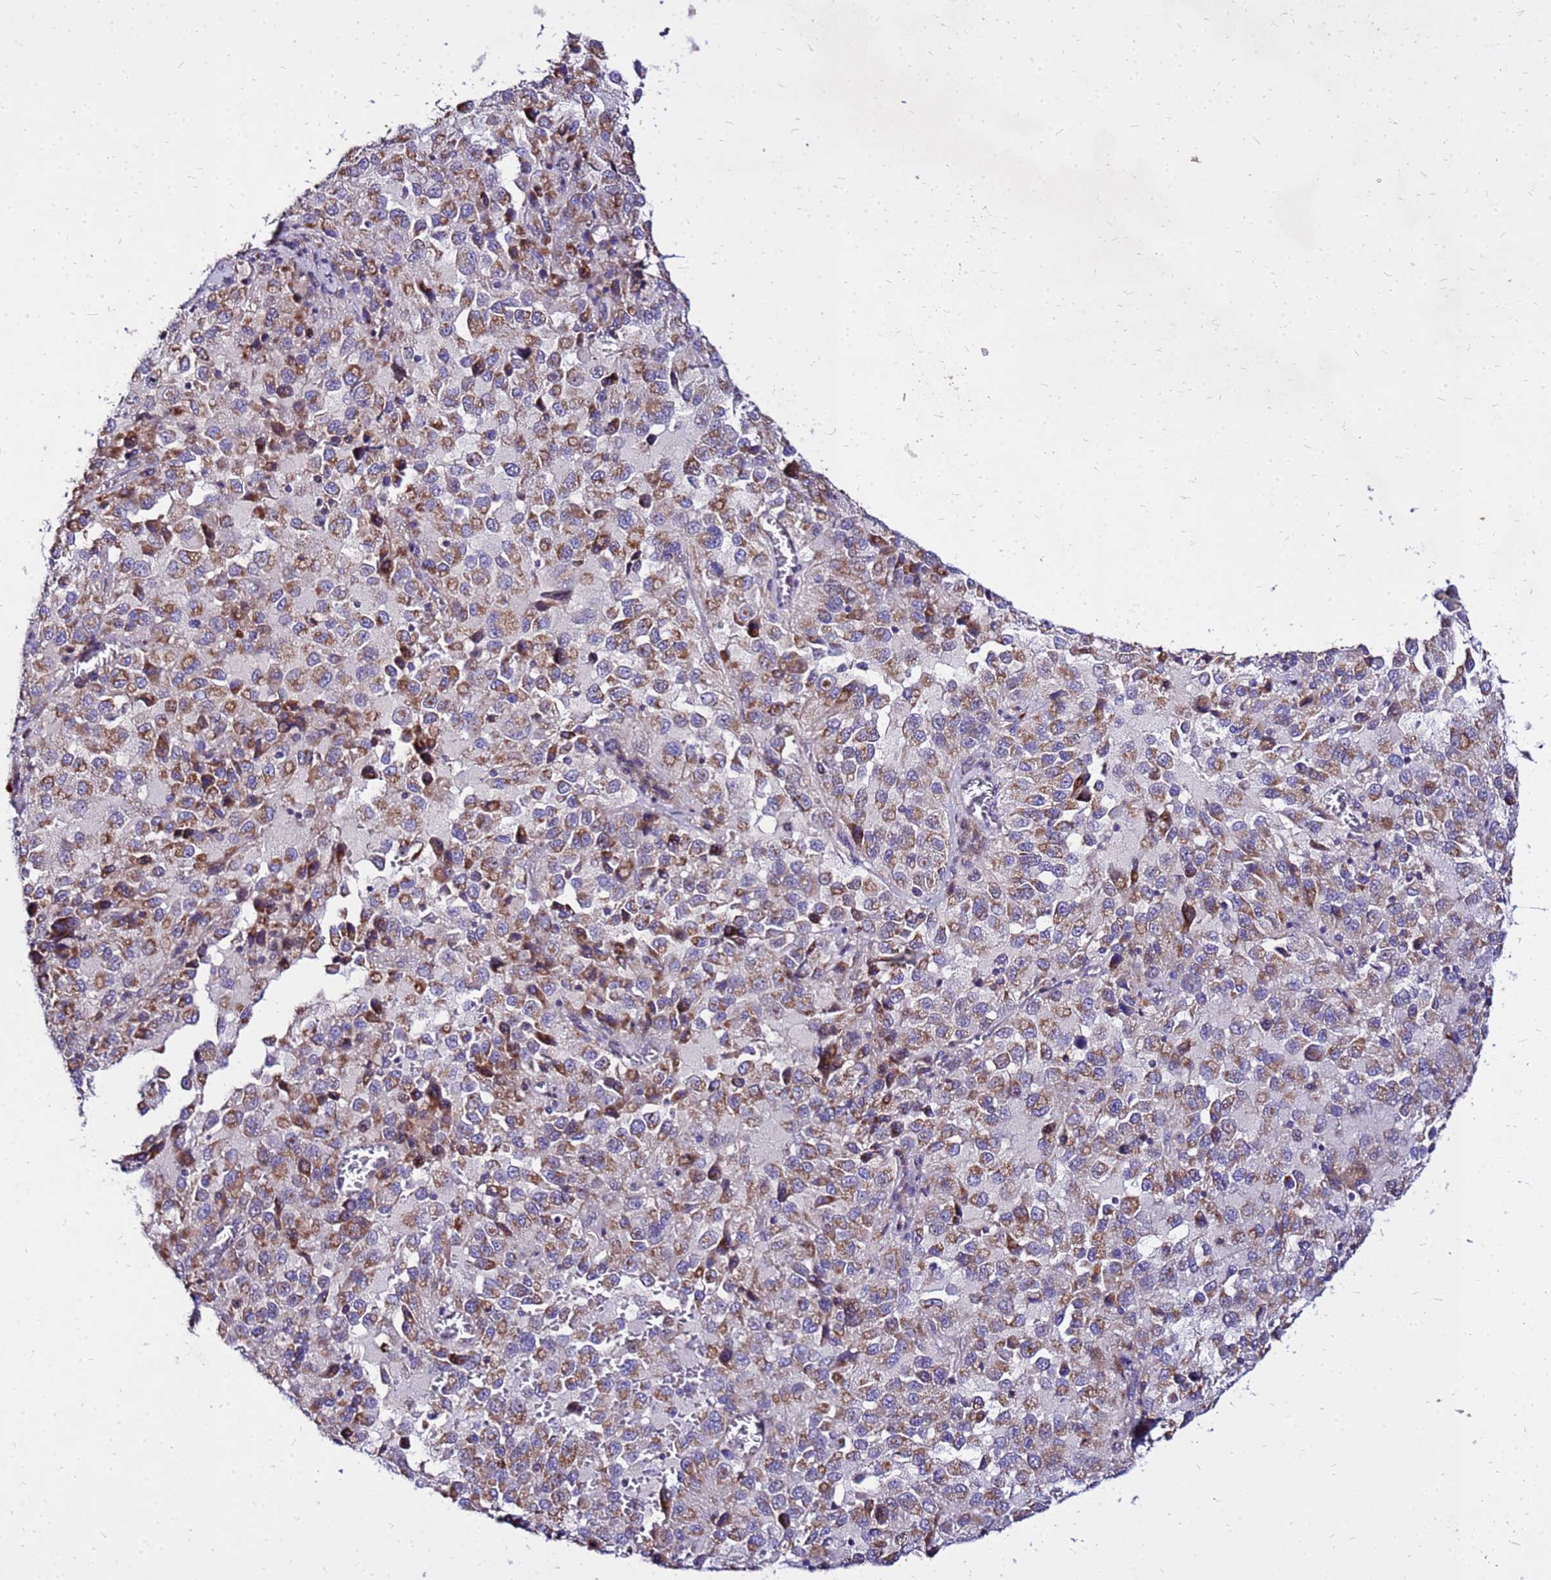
{"staining": {"intensity": "moderate", "quantity": "25%-75%", "location": "cytoplasmic/membranous"}, "tissue": "melanoma", "cell_type": "Tumor cells", "image_type": "cancer", "snomed": [{"axis": "morphology", "description": "Malignant melanoma, Metastatic site"}, {"axis": "topography", "description": "Lung"}], "caption": "The photomicrograph shows staining of melanoma, revealing moderate cytoplasmic/membranous protein expression (brown color) within tumor cells. Nuclei are stained in blue.", "gene": "COX14", "patient": {"sex": "male", "age": 64}}